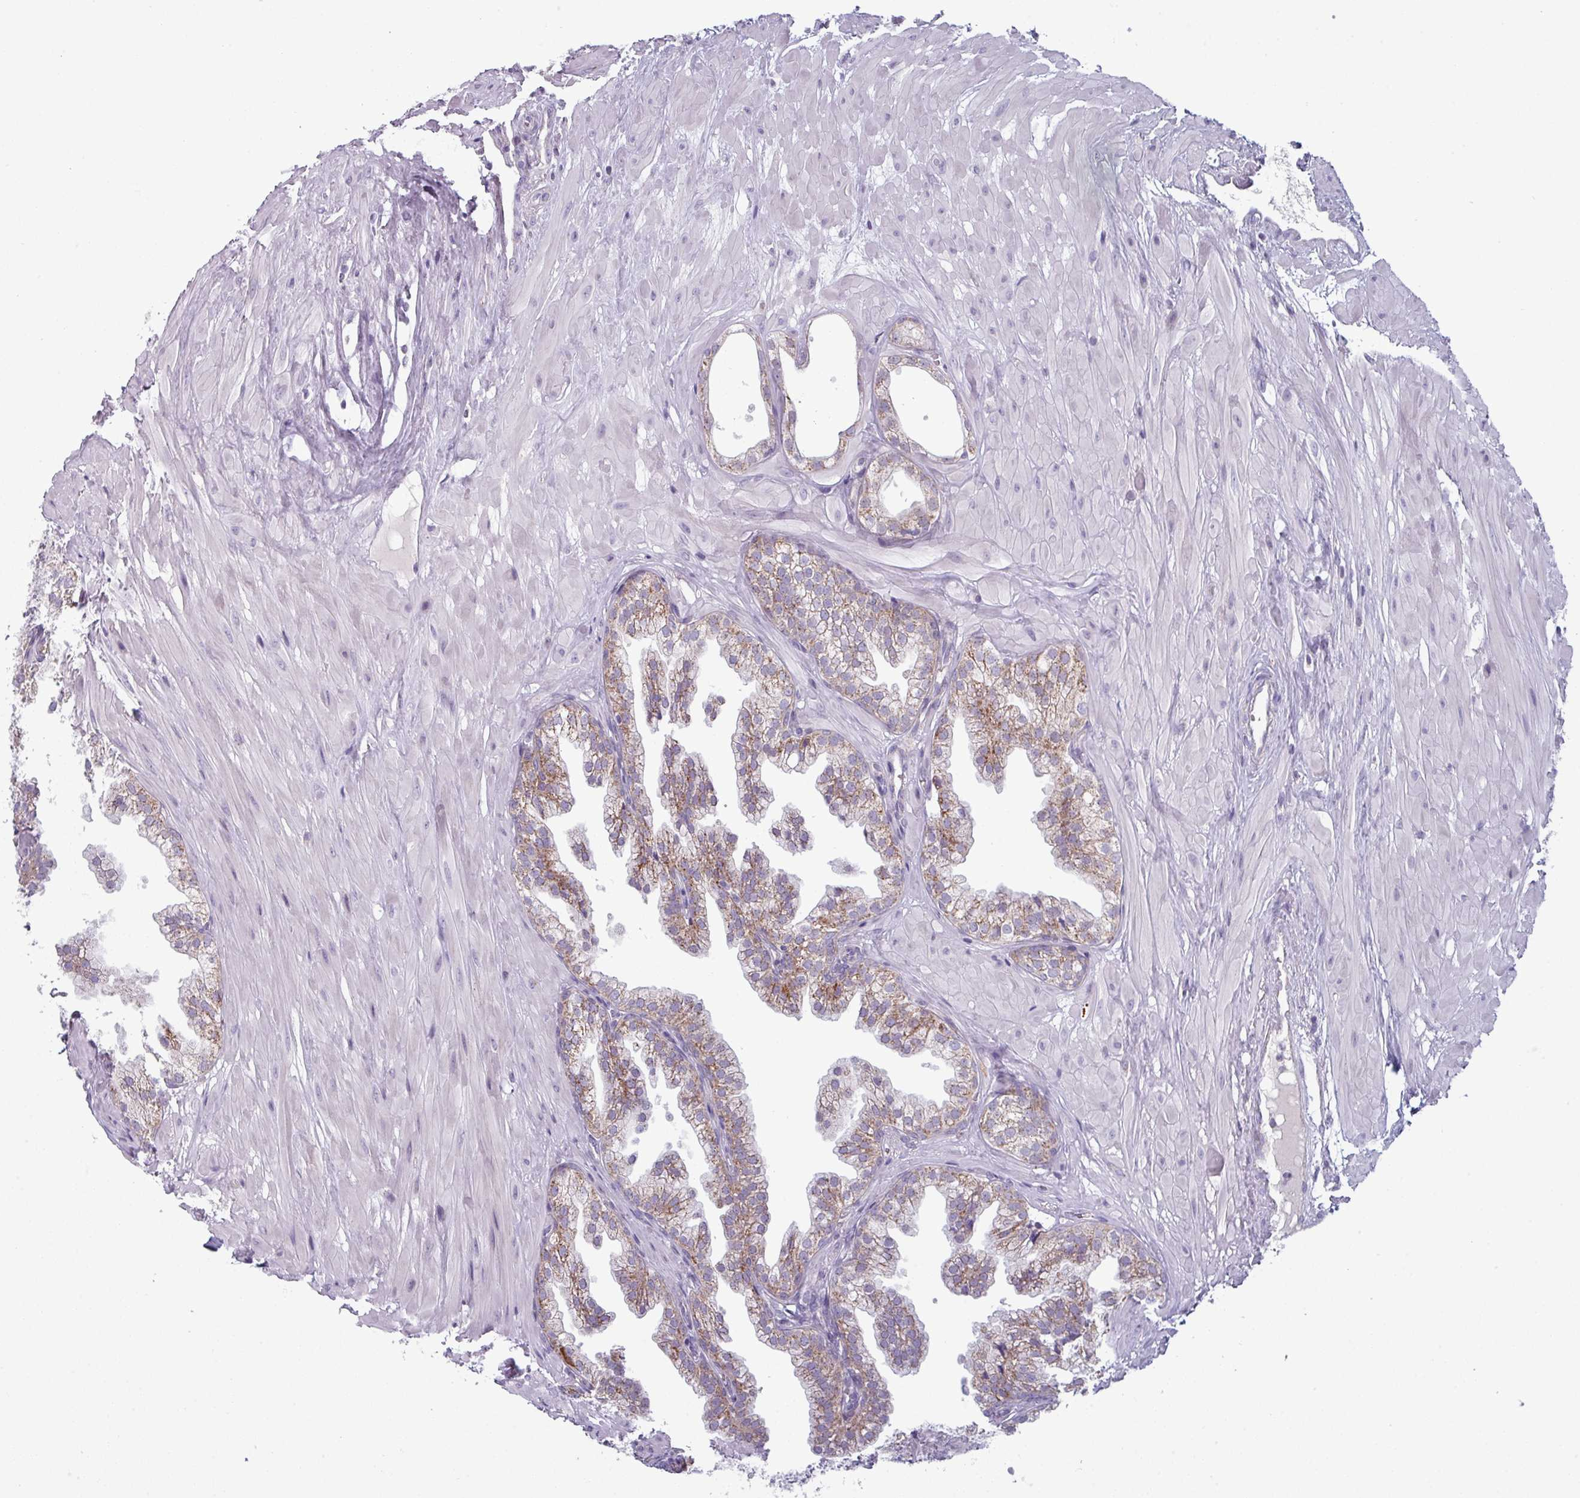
{"staining": {"intensity": "moderate", "quantity": "25%-75%", "location": "cytoplasmic/membranous"}, "tissue": "prostate", "cell_type": "Glandular cells", "image_type": "normal", "snomed": [{"axis": "morphology", "description": "Normal tissue, NOS"}, {"axis": "topography", "description": "Prostate"}, {"axis": "topography", "description": "Peripheral nerve tissue"}], "caption": "Approximately 25%-75% of glandular cells in unremarkable prostate reveal moderate cytoplasmic/membranous protein positivity as visualized by brown immunohistochemical staining.", "gene": "ZNF615", "patient": {"sex": "male", "age": 55}}